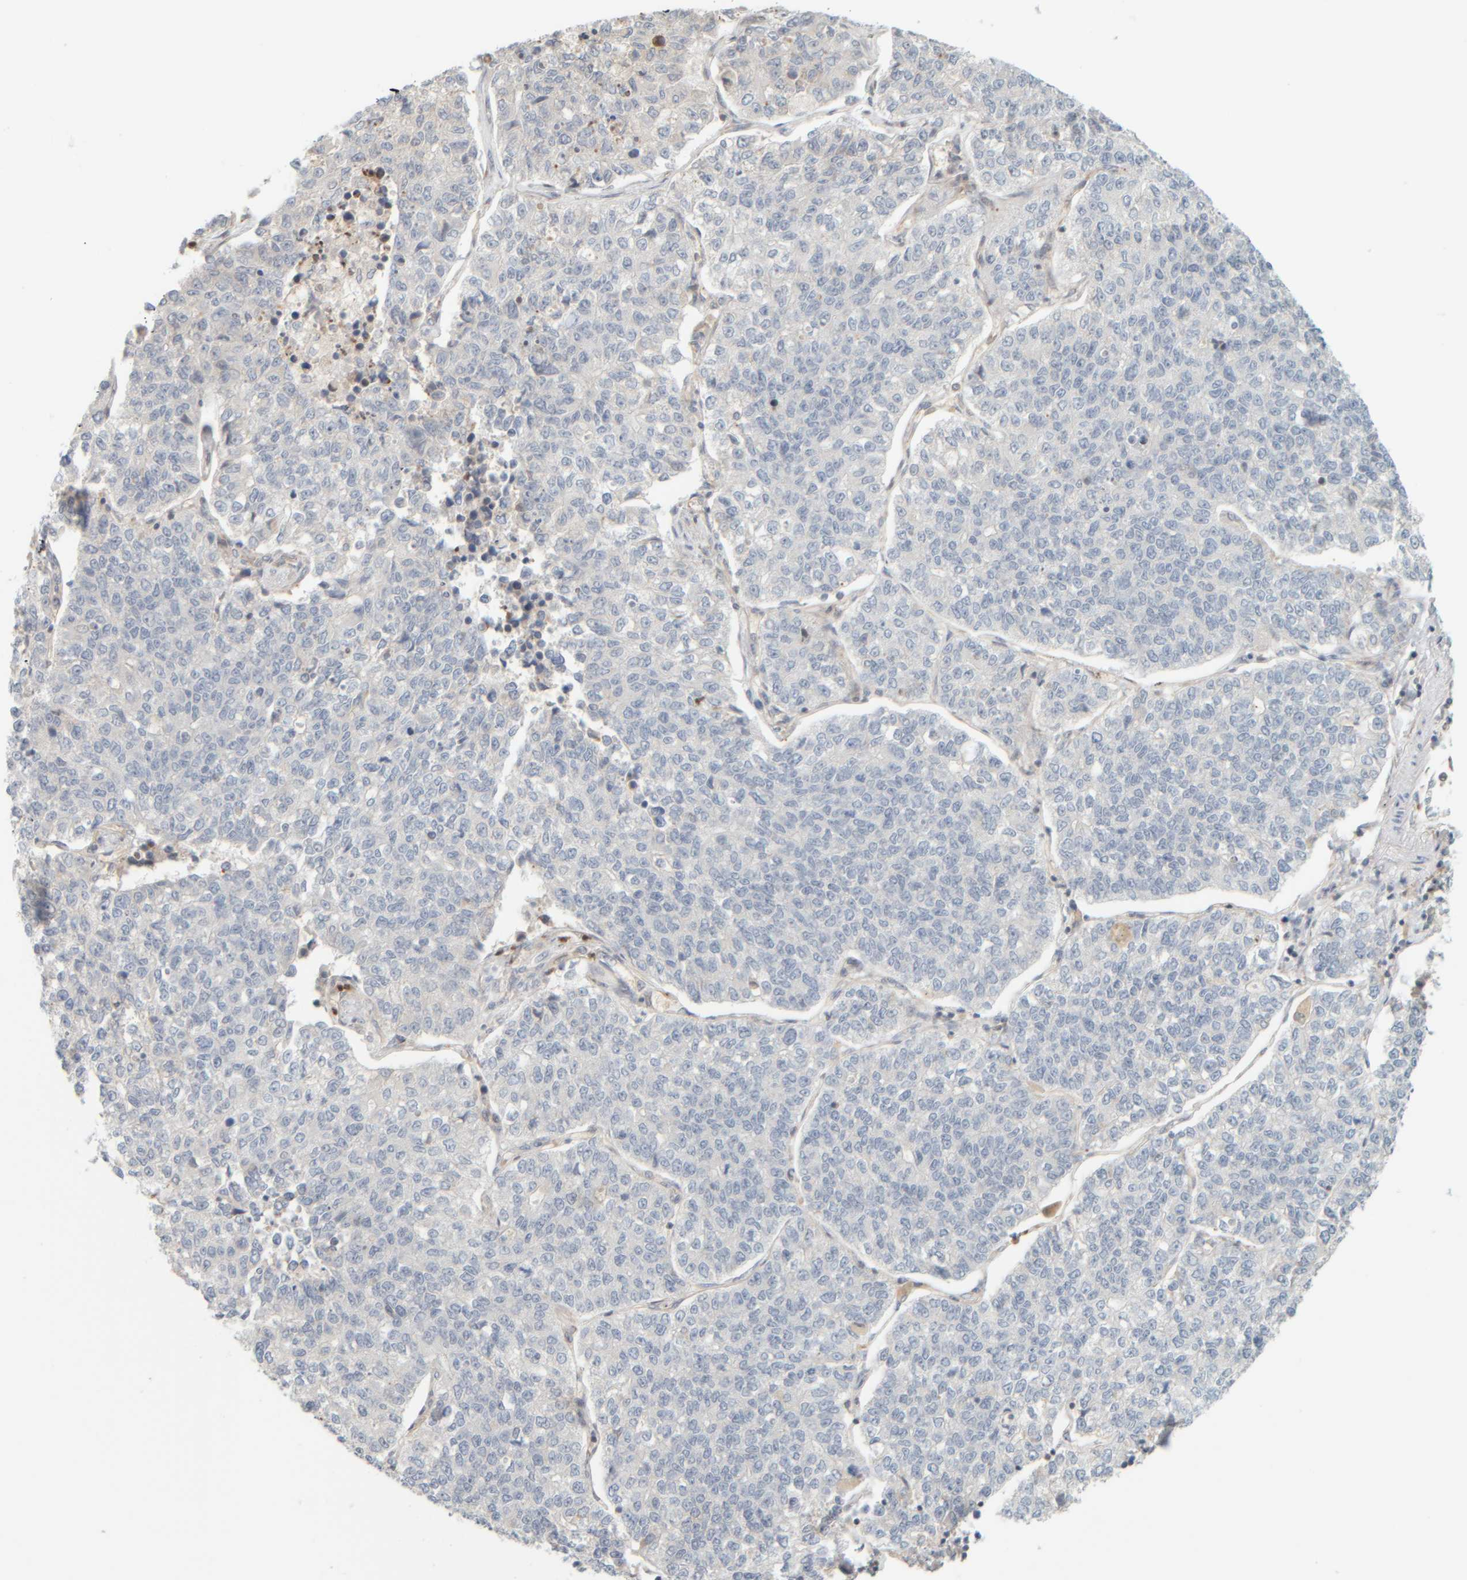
{"staining": {"intensity": "negative", "quantity": "none", "location": "none"}, "tissue": "lung cancer", "cell_type": "Tumor cells", "image_type": "cancer", "snomed": [{"axis": "morphology", "description": "Adenocarcinoma, NOS"}, {"axis": "topography", "description": "Lung"}], "caption": "High power microscopy histopathology image of an immunohistochemistry photomicrograph of adenocarcinoma (lung), revealing no significant expression in tumor cells.", "gene": "PTGES3L-AARSD1", "patient": {"sex": "male", "age": 49}}